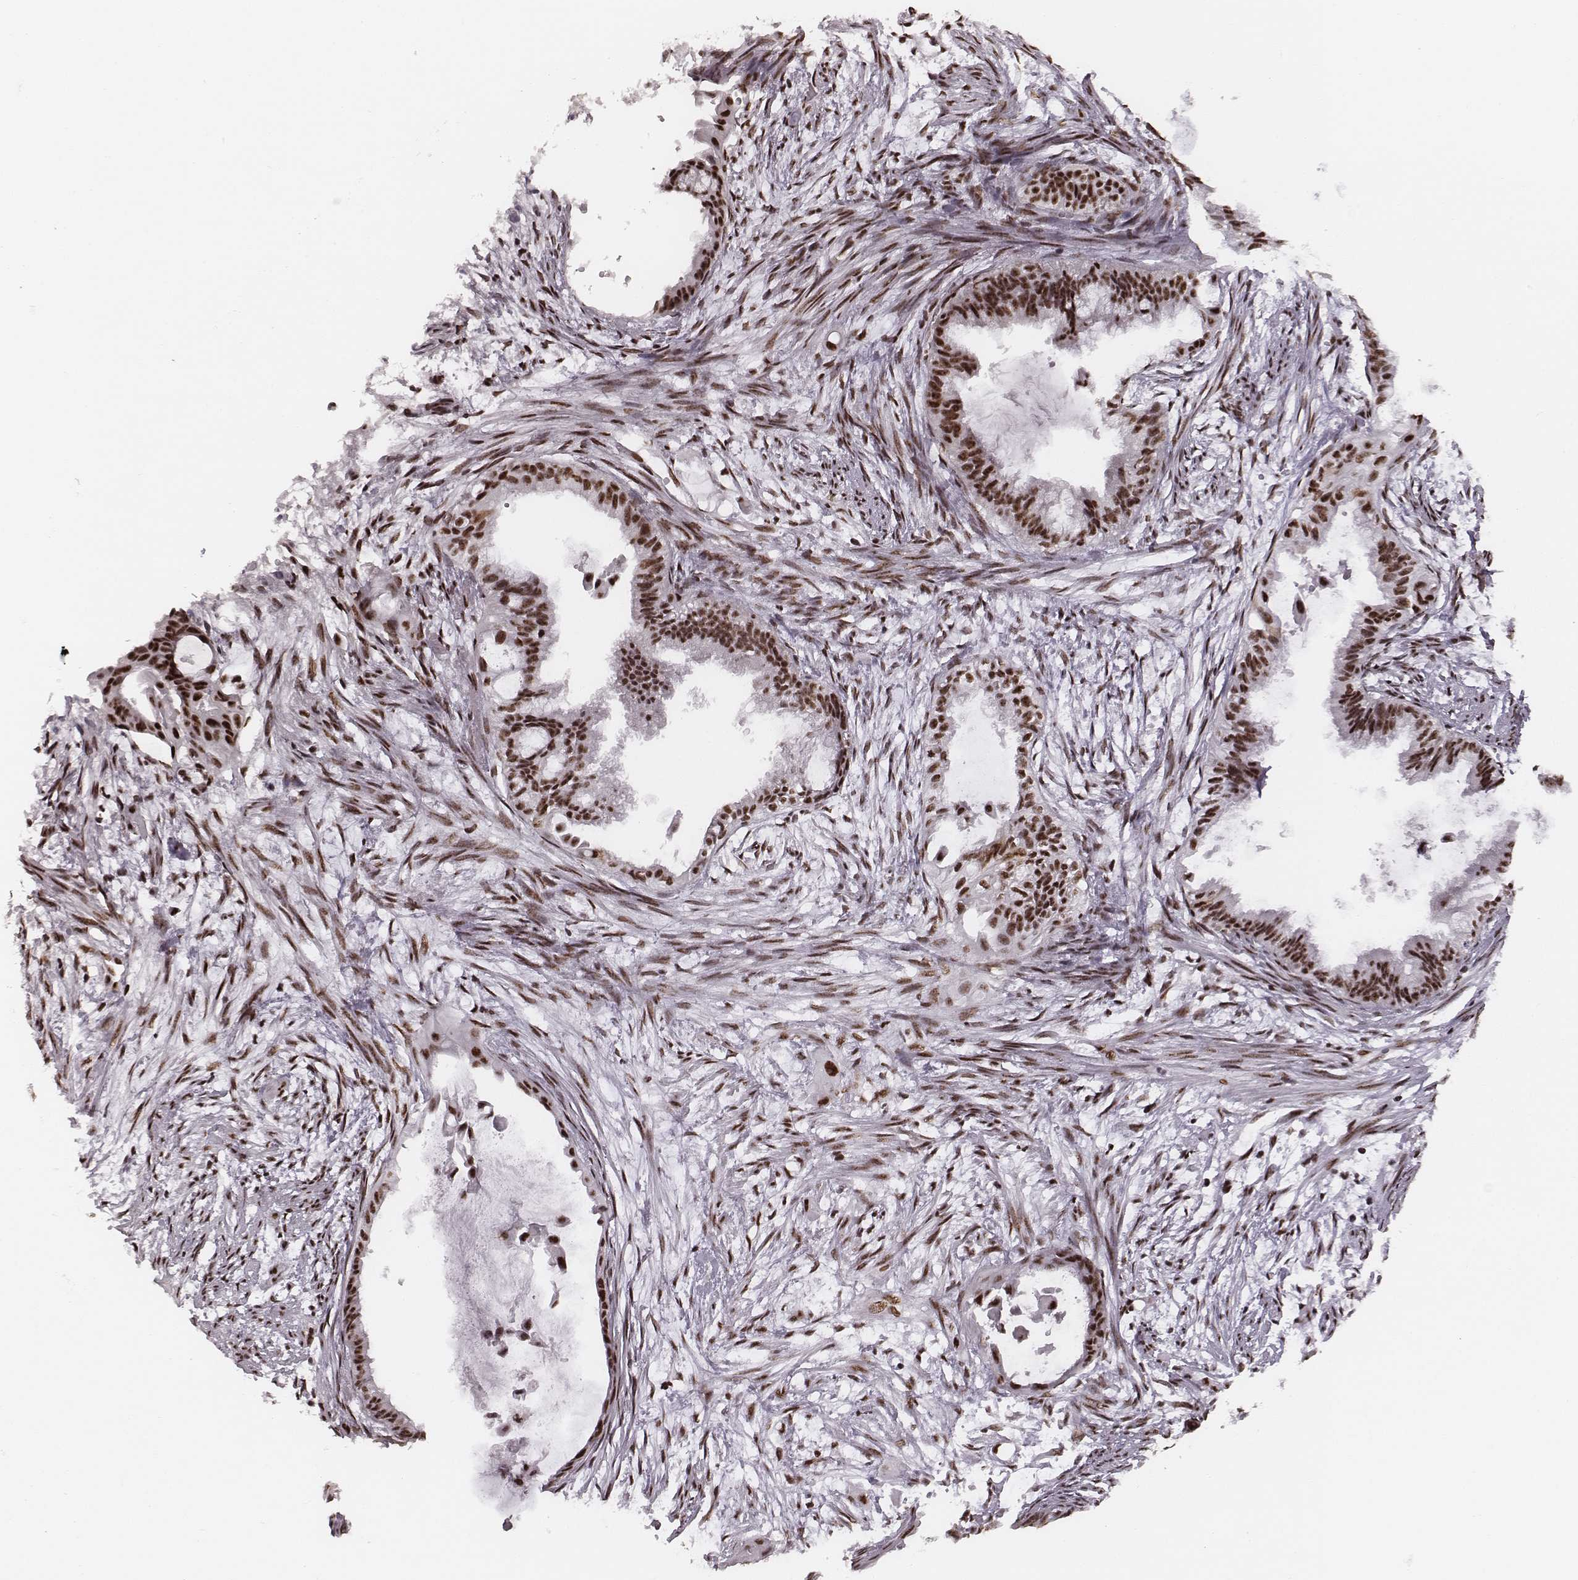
{"staining": {"intensity": "strong", "quantity": ">75%", "location": "nuclear"}, "tissue": "endometrial cancer", "cell_type": "Tumor cells", "image_type": "cancer", "snomed": [{"axis": "morphology", "description": "Adenocarcinoma, NOS"}, {"axis": "topography", "description": "Endometrium"}], "caption": "Endometrial adenocarcinoma stained for a protein exhibits strong nuclear positivity in tumor cells. (DAB (3,3'-diaminobenzidine) IHC, brown staining for protein, blue staining for nuclei).", "gene": "LUC7L", "patient": {"sex": "female", "age": 86}}